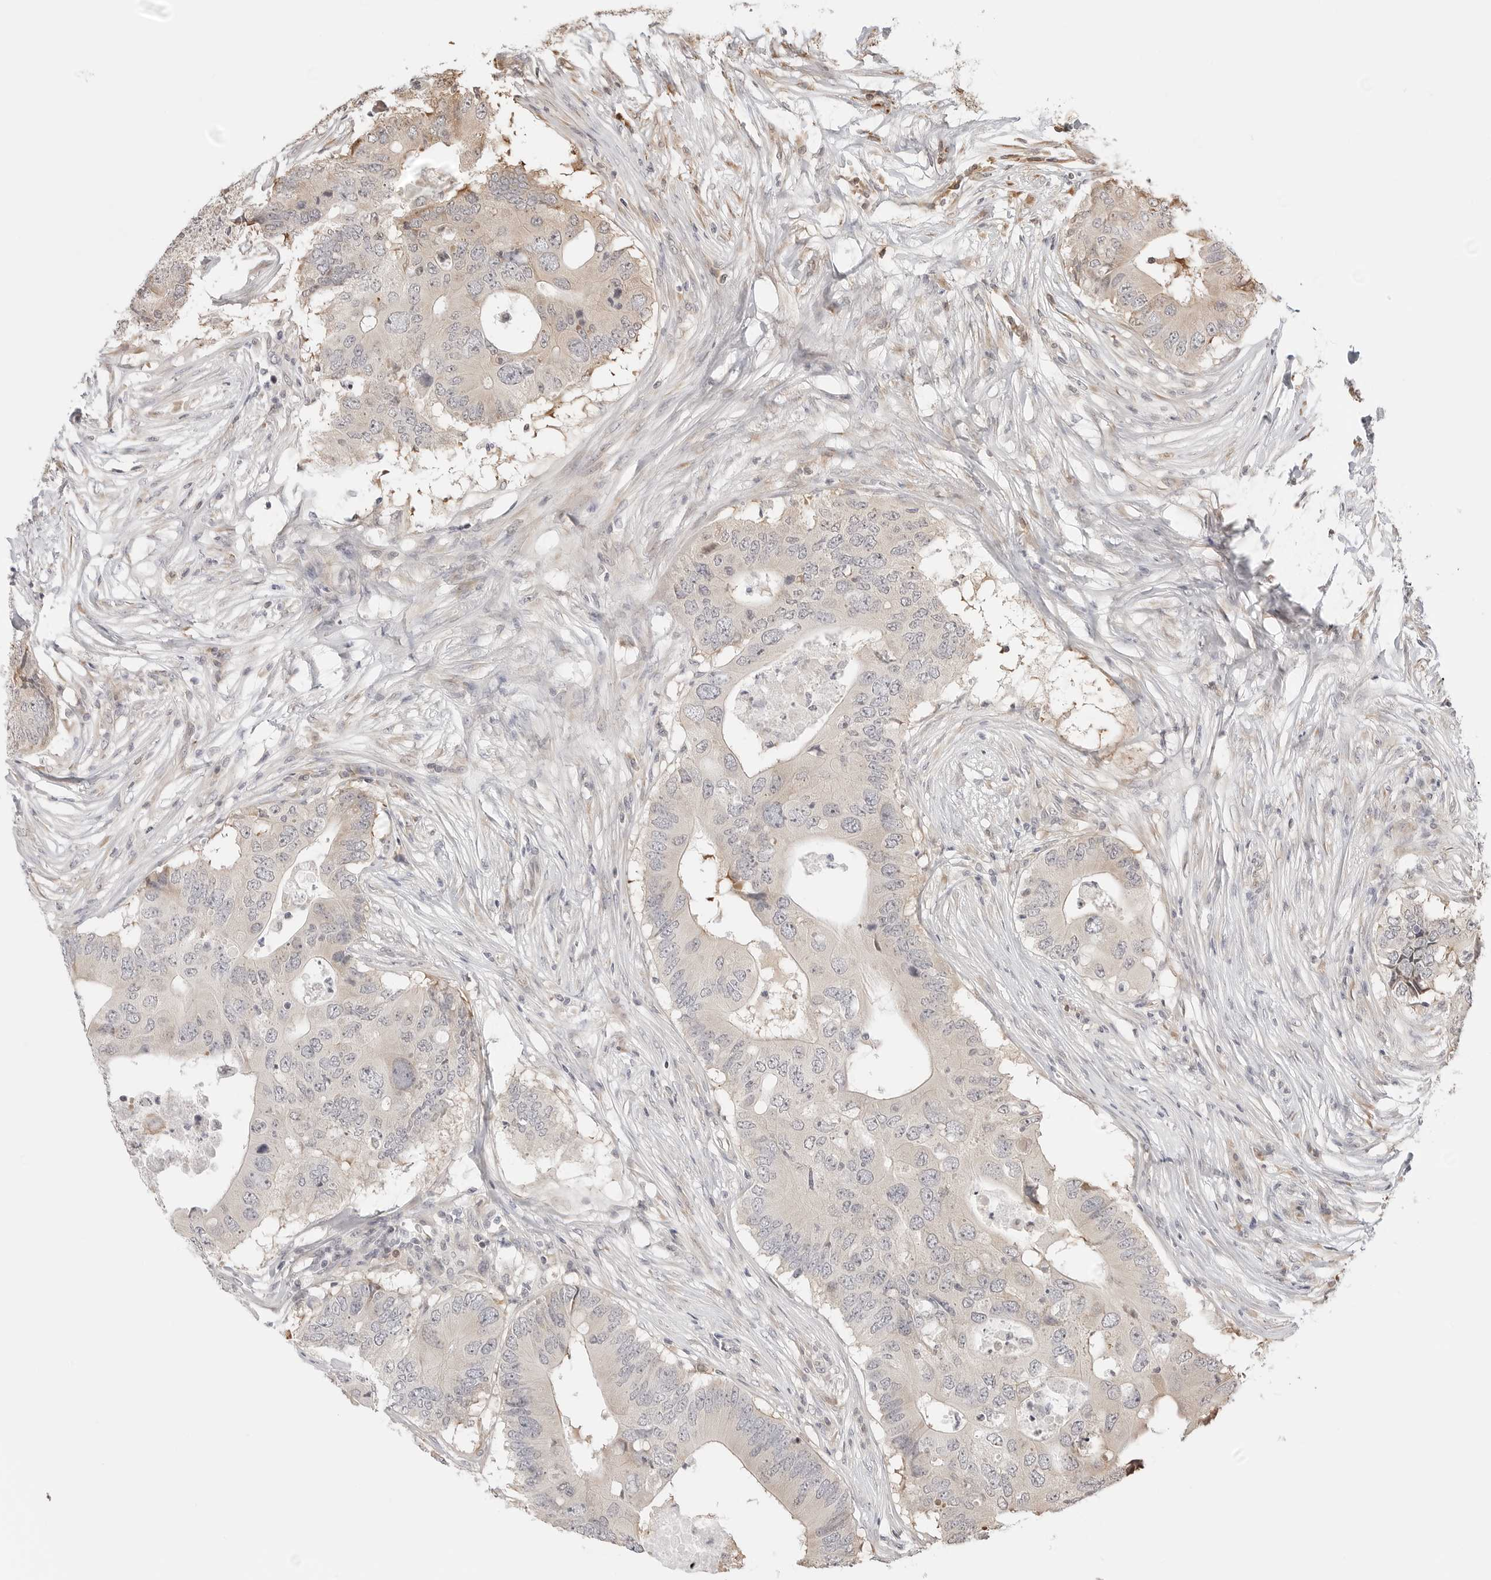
{"staining": {"intensity": "weak", "quantity": "<25%", "location": "cytoplasmic/membranous"}, "tissue": "colorectal cancer", "cell_type": "Tumor cells", "image_type": "cancer", "snomed": [{"axis": "morphology", "description": "Adenocarcinoma, NOS"}, {"axis": "topography", "description": "Colon"}], "caption": "IHC of human adenocarcinoma (colorectal) reveals no positivity in tumor cells.", "gene": "FKBP14", "patient": {"sex": "male", "age": 71}}